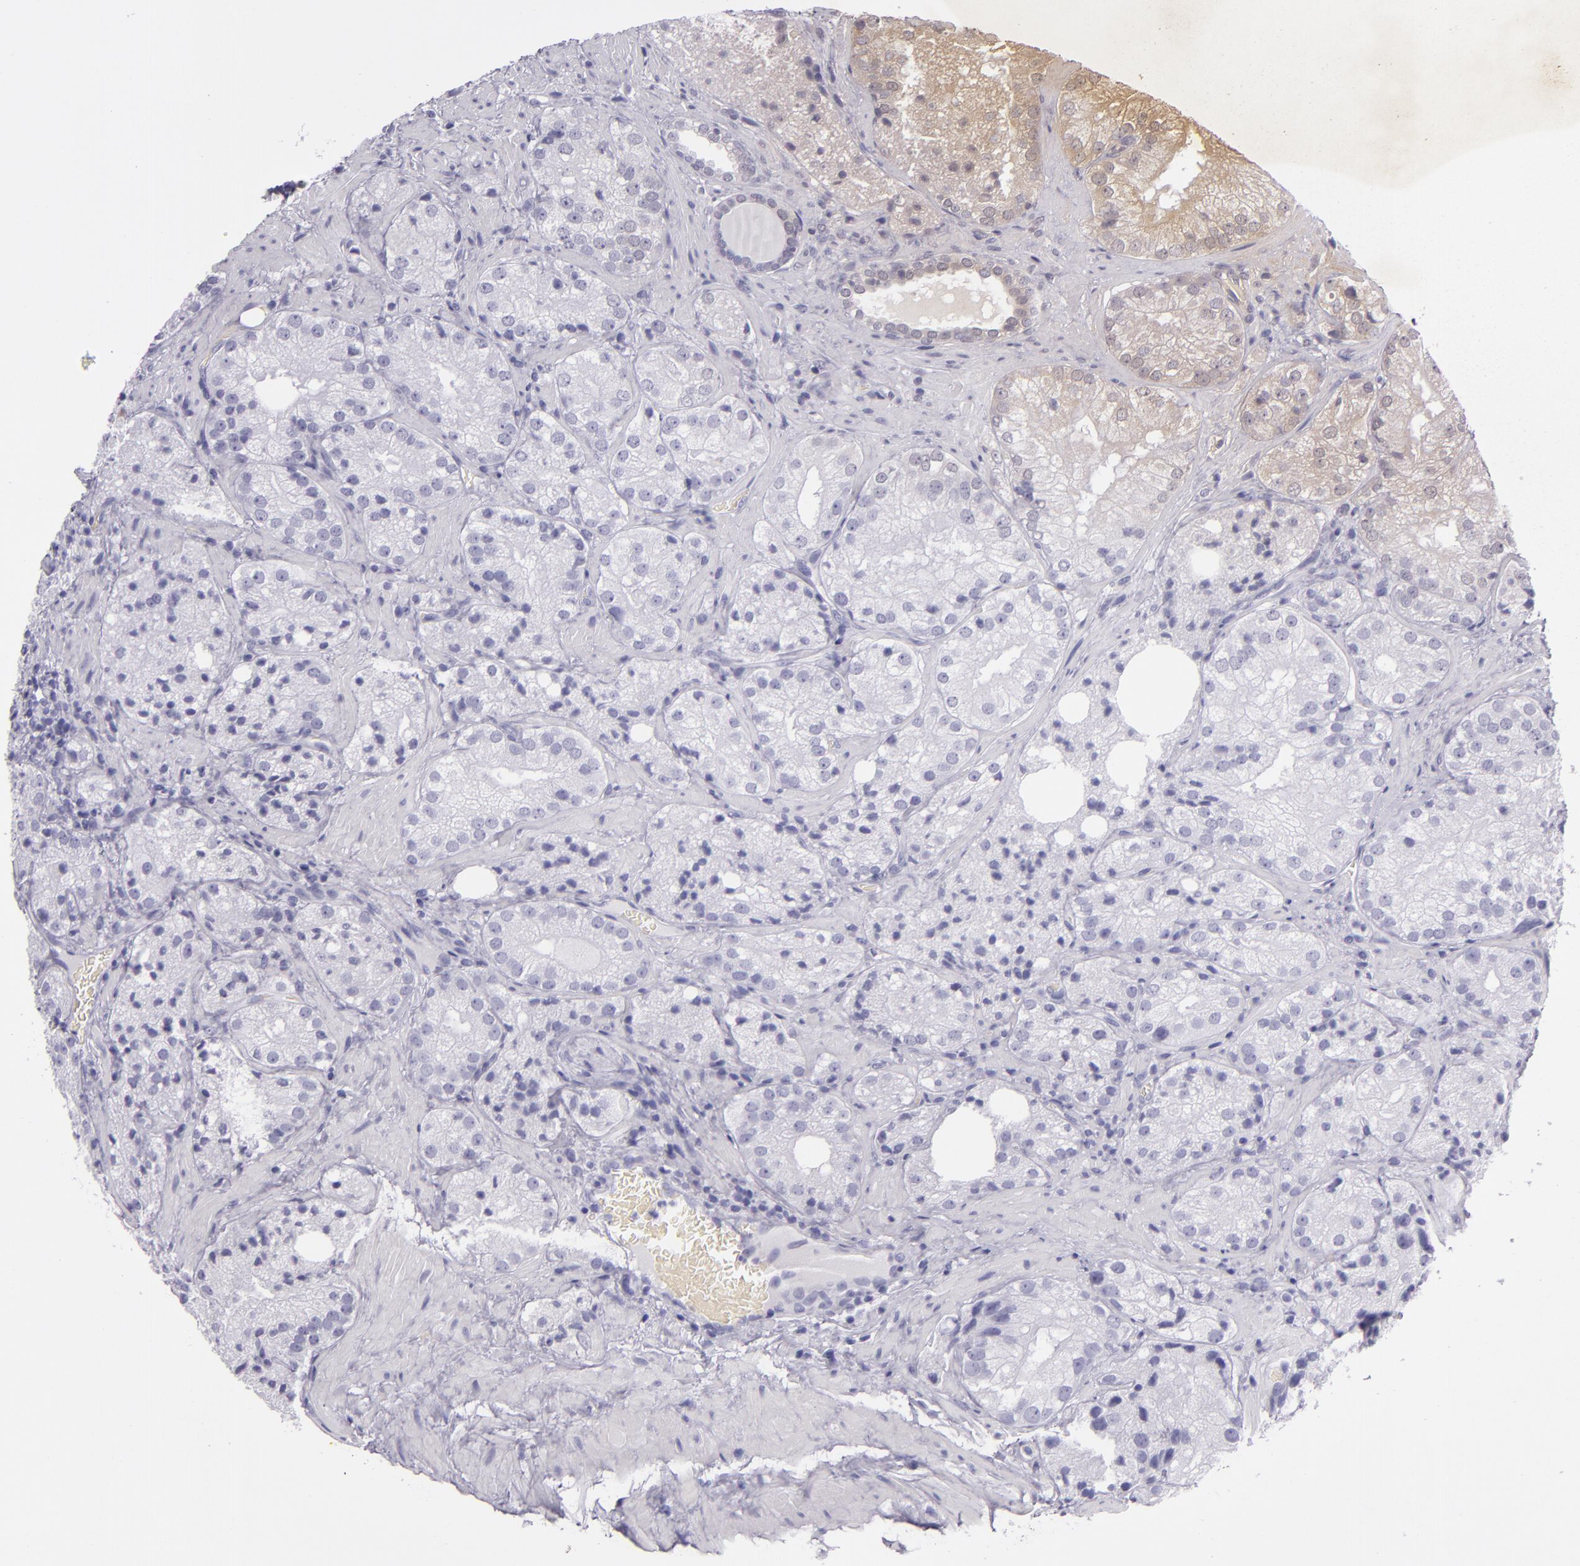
{"staining": {"intensity": "negative", "quantity": "none", "location": "none"}, "tissue": "prostate cancer", "cell_type": "Tumor cells", "image_type": "cancer", "snomed": [{"axis": "morphology", "description": "Adenocarcinoma, Low grade"}, {"axis": "topography", "description": "Prostate"}], "caption": "The image demonstrates no staining of tumor cells in prostate low-grade adenocarcinoma.", "gene": "CR2", "patient": {"sex": "male", "age": 60}}